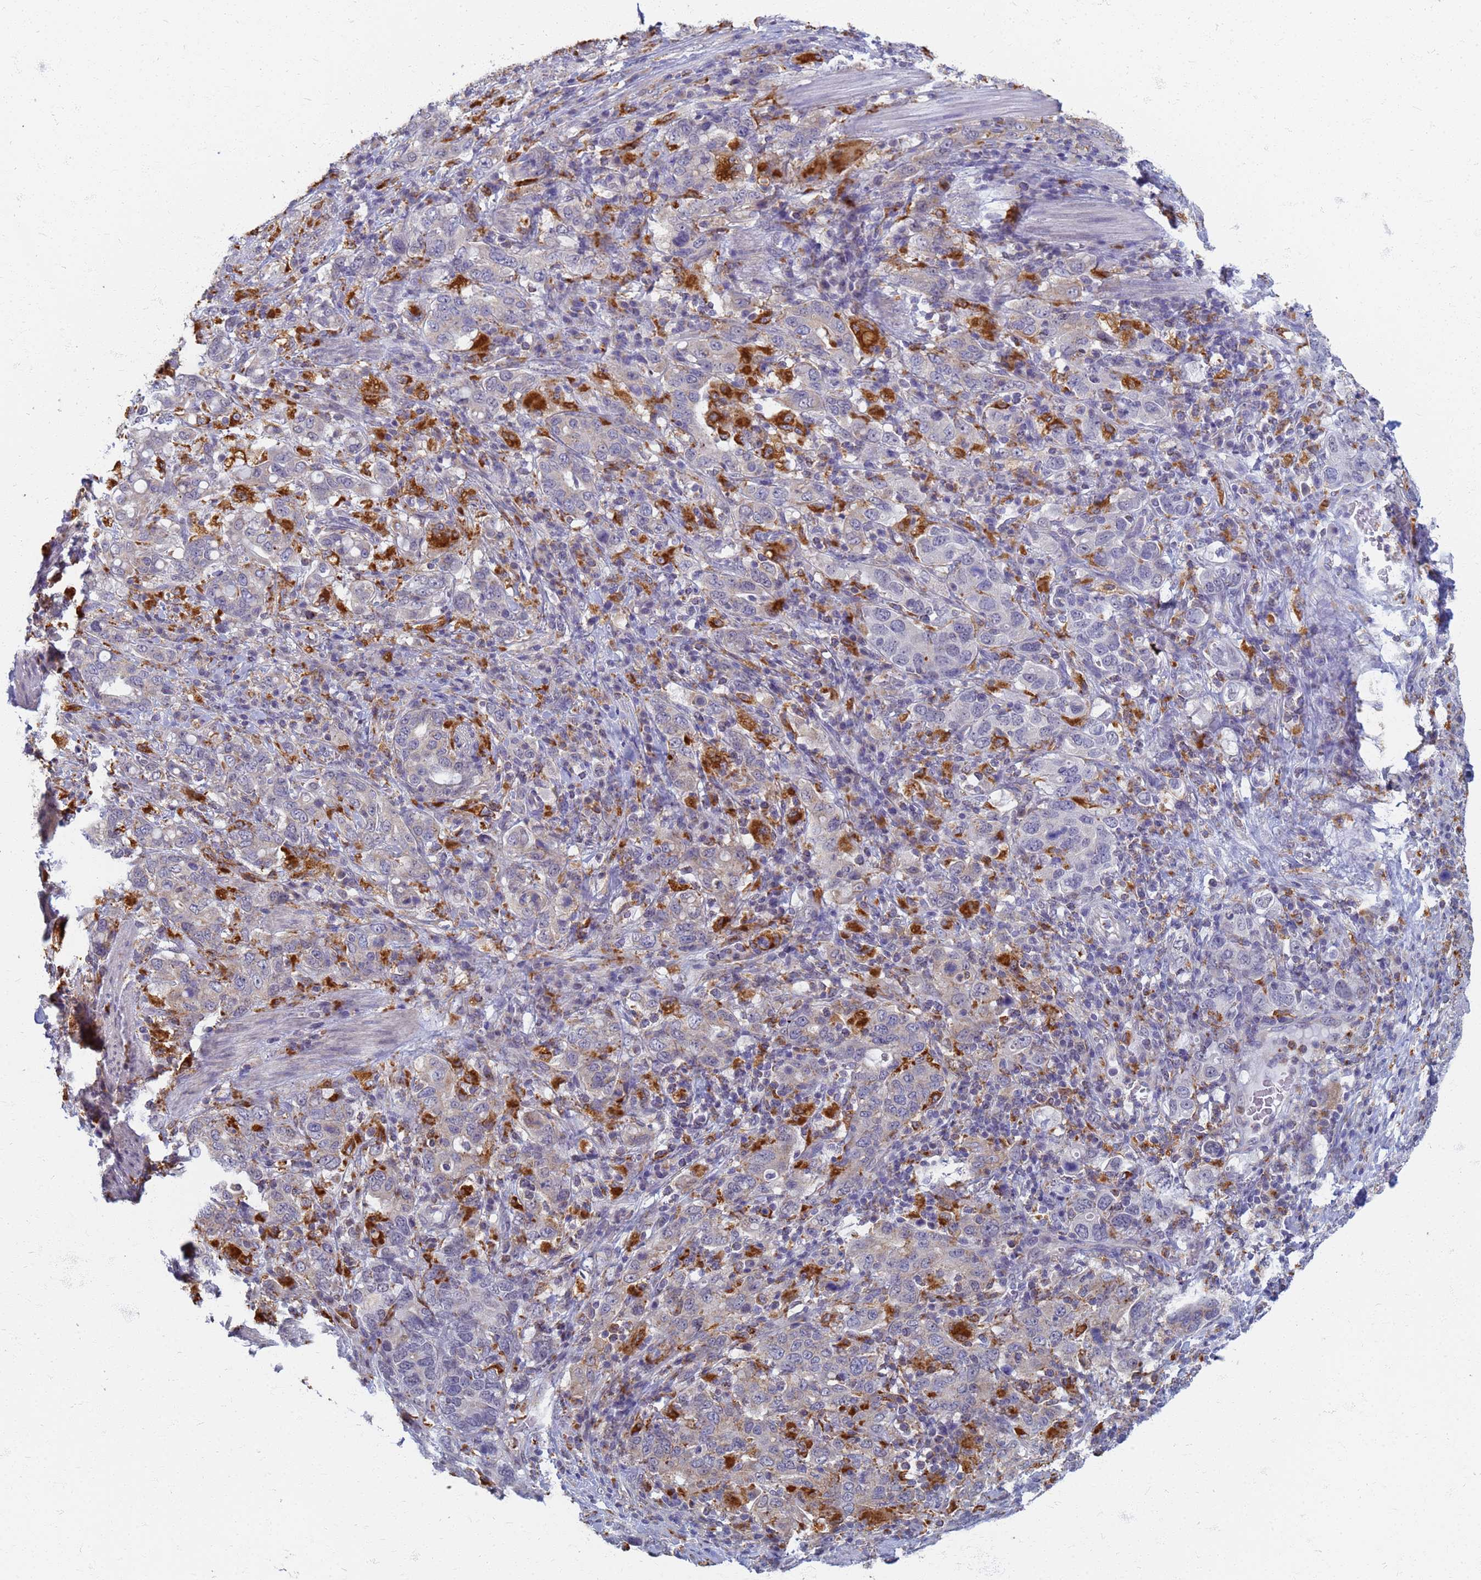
{"staining": {"intensity": "negative", "quantity": "none", "location": "none"}, "tissue": "stomach cancer", "cell_type": "Tumor cells", "image_type": "cancer", "snomed": [{"axis": "morphology", "description": "Adenocarcinoma, NOS"}, {"axis": "topography", "description": "Stomach, upper"}, {"axis": "topography", "description": "Stomach"}], "caption": "The immunohistochemistry photomicrograph has no significant positivity in tumor cells of stomach cancer (adenocarcinoma) tissue. (DAB (3,3'-diaminobenzidine) IHC, high magnification).", "gene": "ATP6V1E1", "patient": {"sex": "male", "age": 62}}